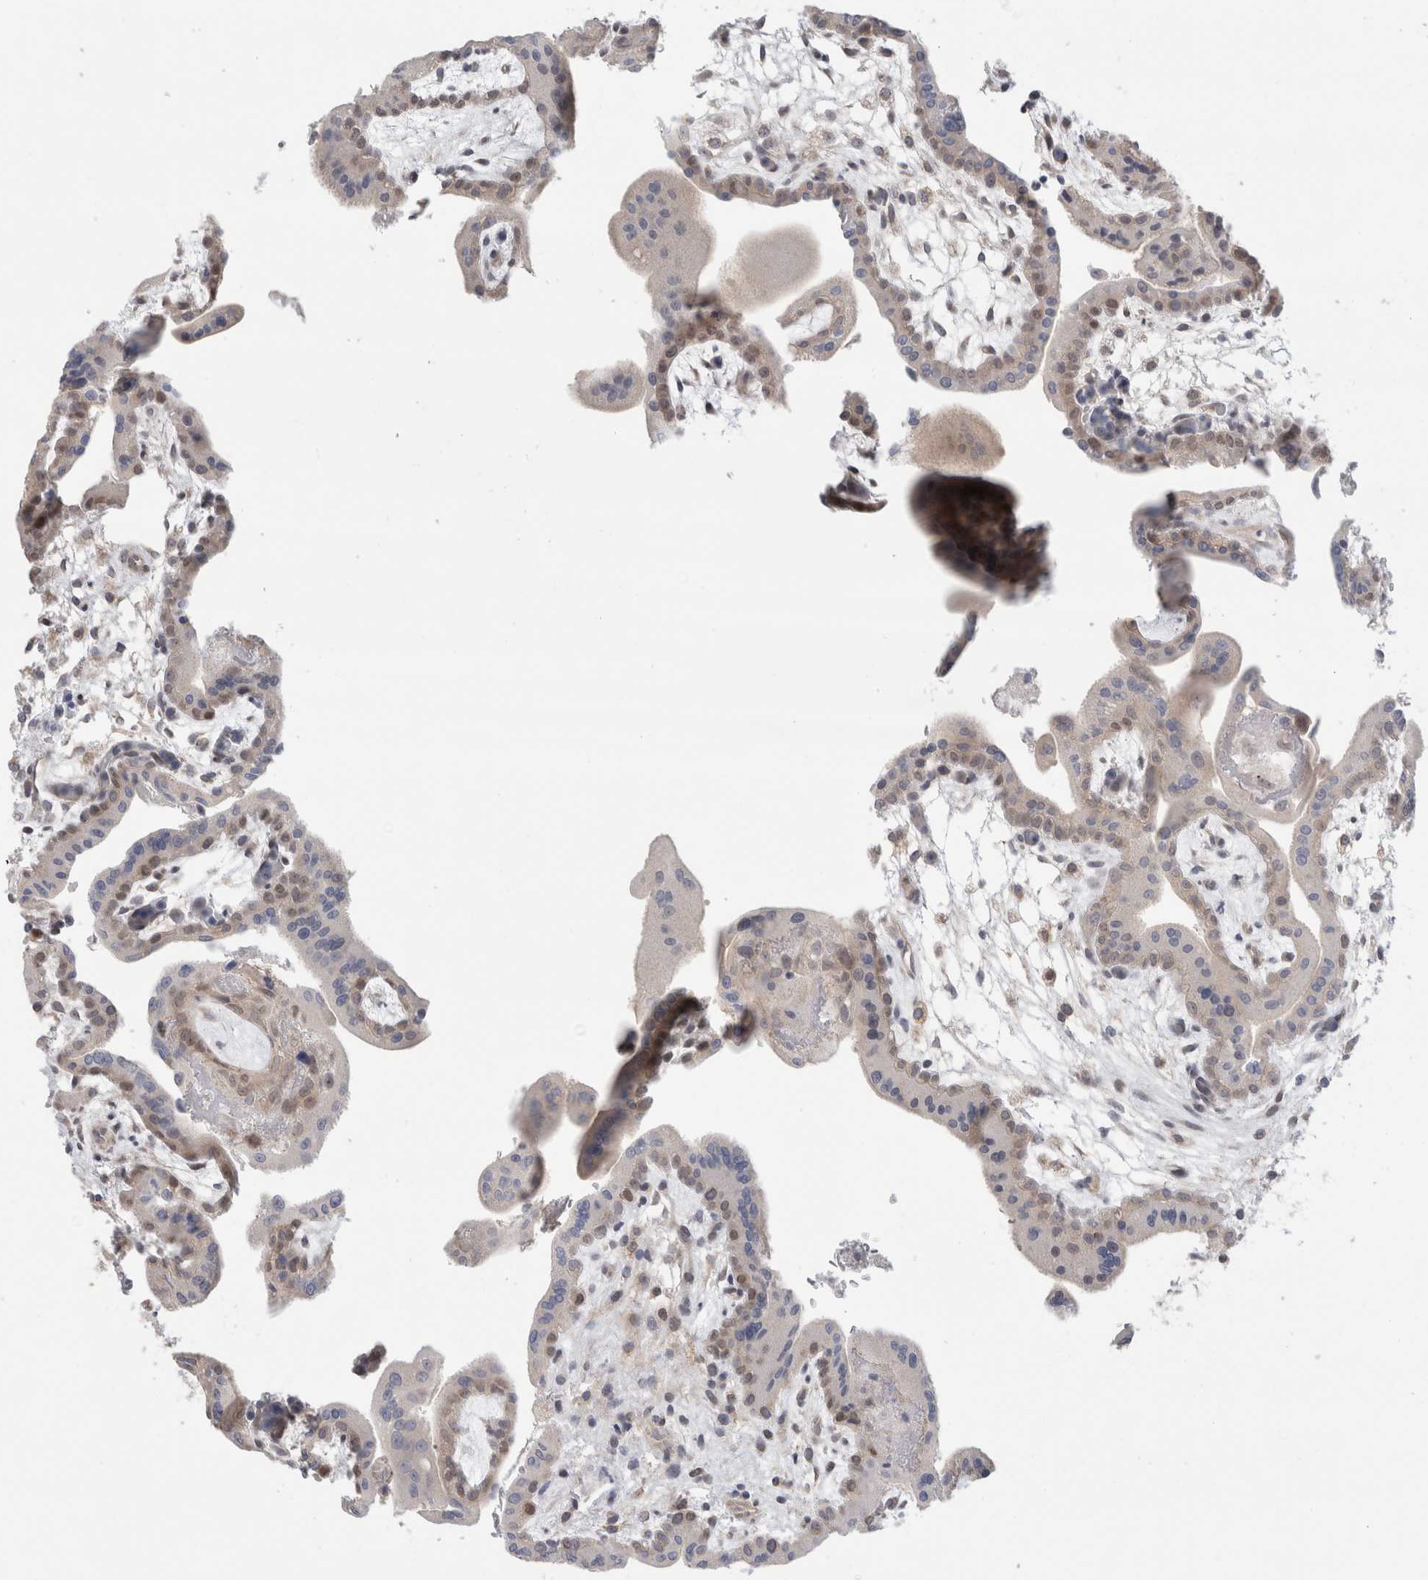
{"staining": {"intensity": "weak", "quantity": ">75%", "location": "cytoplasmic/membranous"}, "tissue": "placenta", "cell_type": "Decidual cells", "image_type": "normal", "snomed": [{"axis": "morphology", "description": "Normal tissue, NOS"}, {"axis": "topography", "description": "Placenta"}], "caption": "Protein expression analysis of unremarkable placenta exhibits weak cytoplasmic/membranous expression in about >75% of decidual cells.", "gene": "SYTL5", "patient": {"sex": "female", "age": 35}}